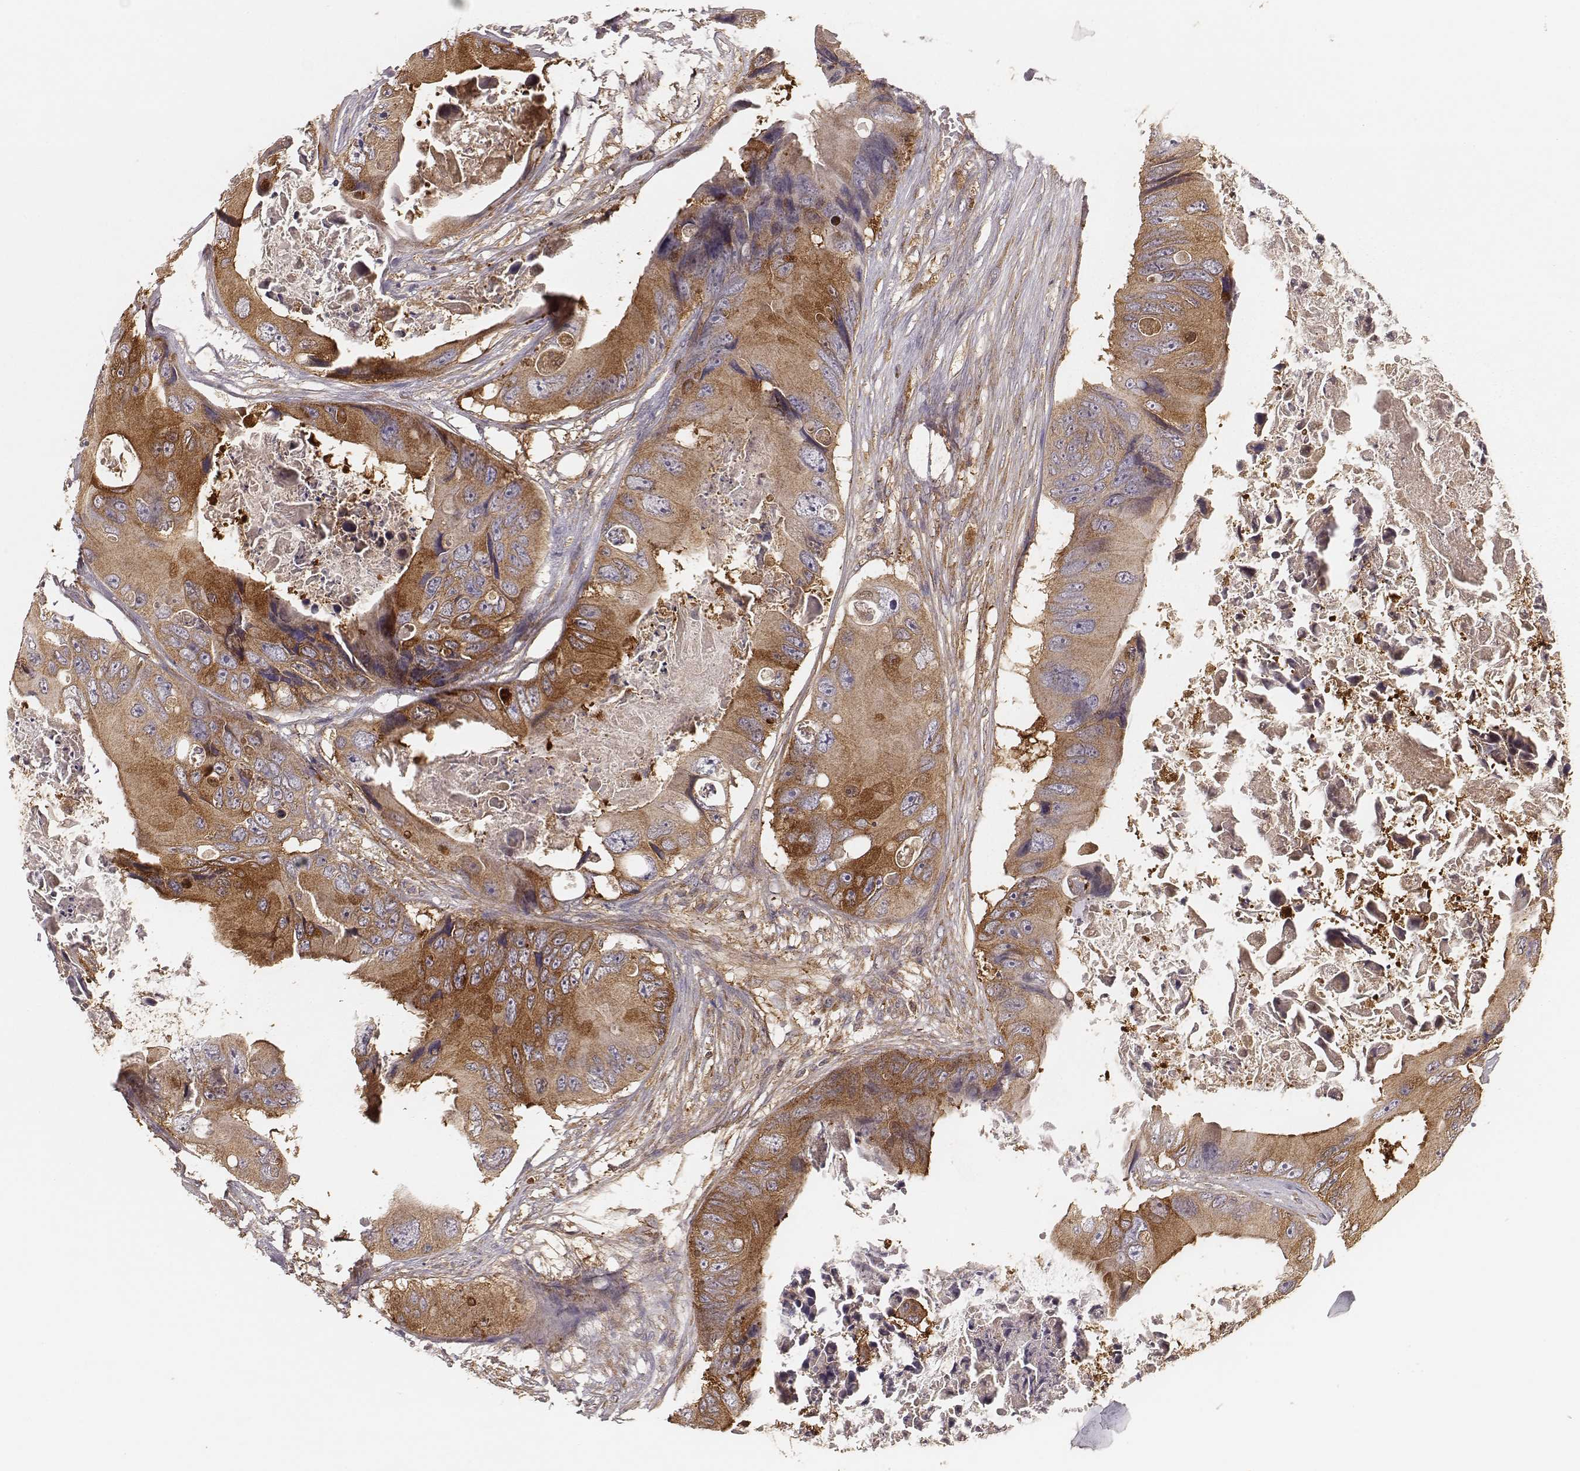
{"staining": {"intensity": "moderate", "quantity": ">75%", "location": "cytoplasmic/membranous"}, "tissue": "colorectal cancer", "cell_type": "Tumor cells", "image_type": "cancer", "snomed": [{"axis": "morphology", "description": "Adenocarcinoma, NOS"}, {"axis": "topography", "description": "Rectum"}], "caption": "Adenocarcinoma (colorectal) stained with IHC reveals moderate cytoplasmic/membranous staining in about >75% of tumor cells.", "gene": "CARS1", "patient": {"sex": "male", "age": 63}}